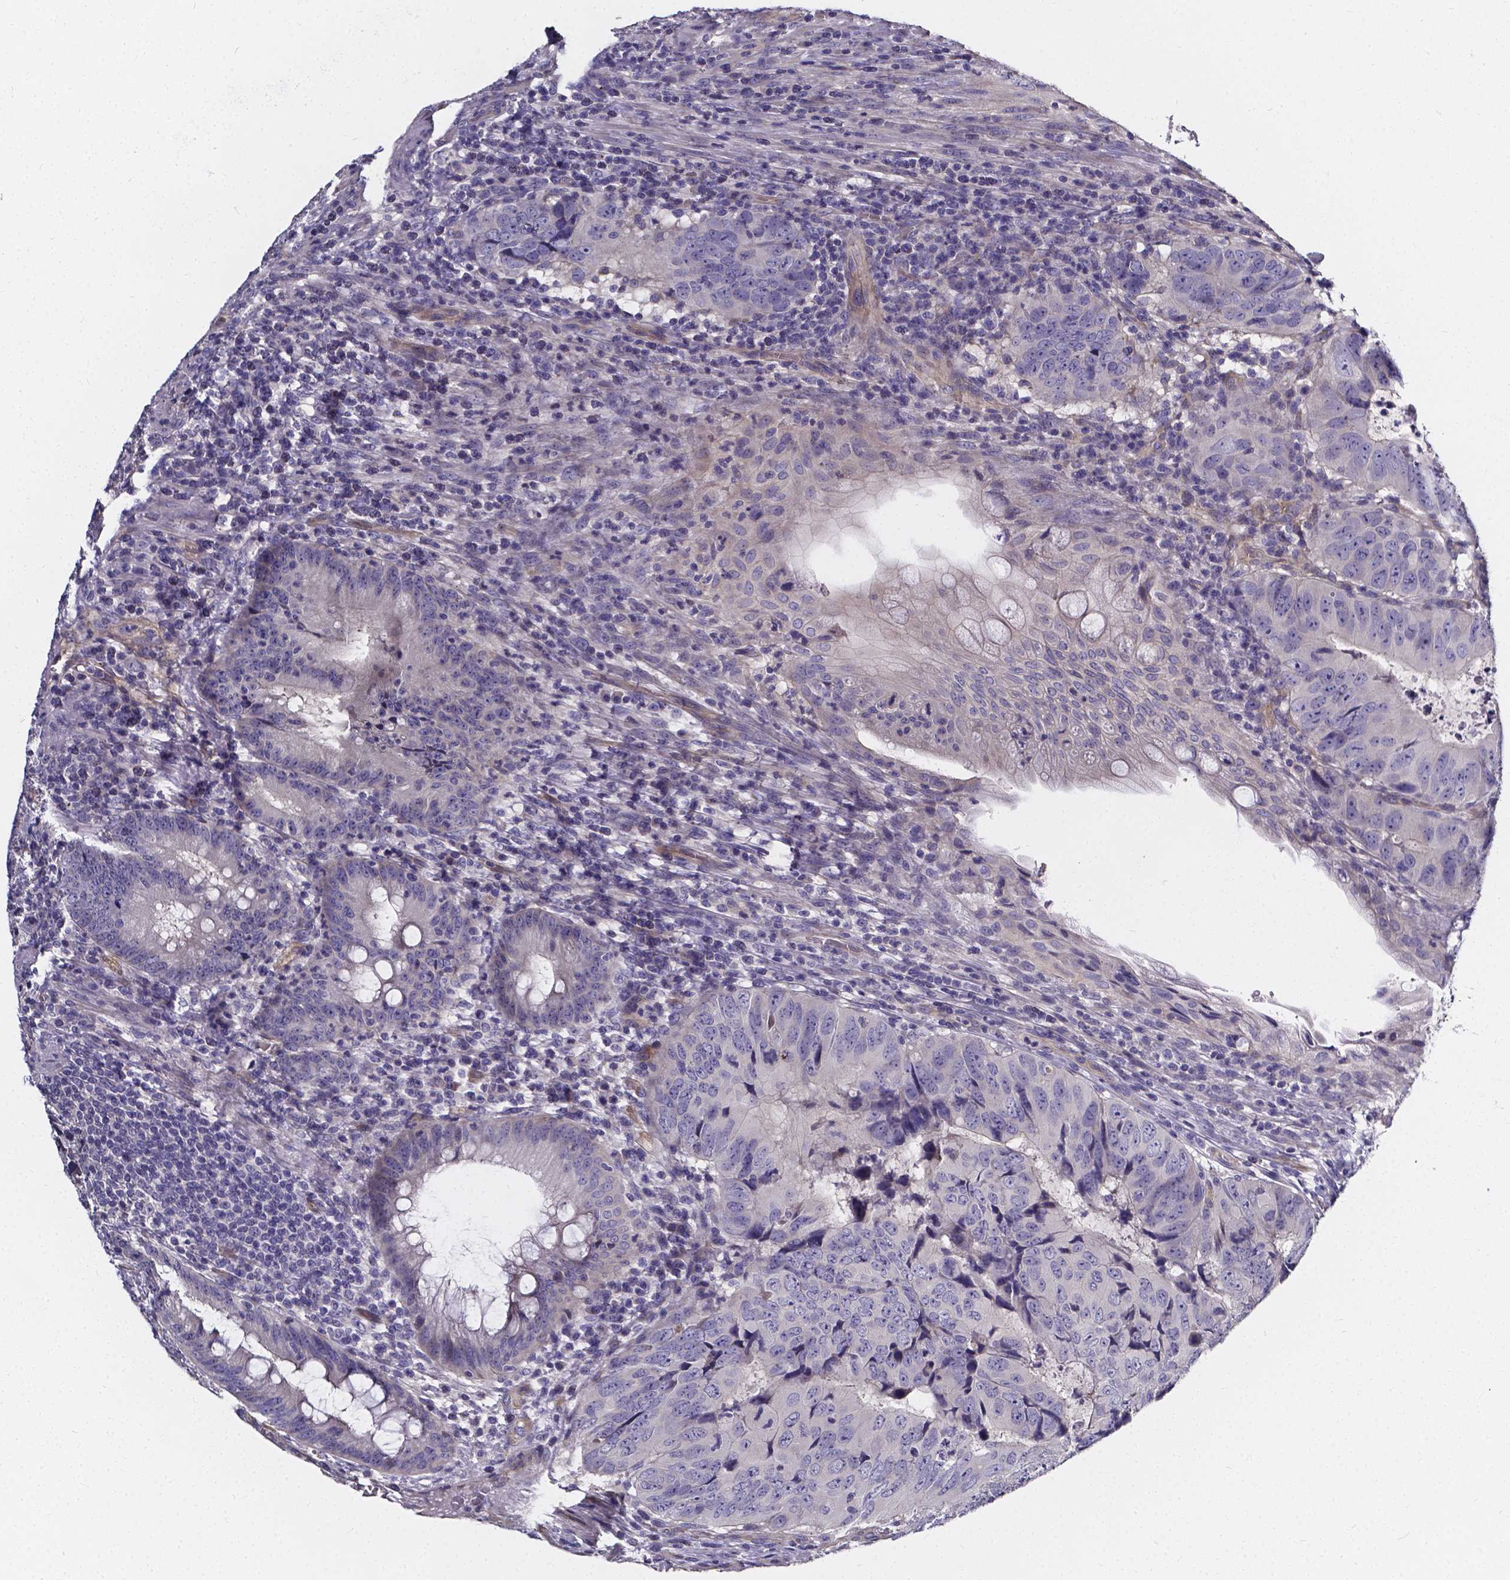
{"staining": {"intensity": "negative", "quantity": "none", "location": "none"}, "tissue": "colorectal cancer", "cell_type": "Tumor cells", "image_type": "cancer", "snomed": [{"axis": "morphology", "description": "Adenocarcinoma, NOS"}, {"axis": "topography", "description": "Colon"}], "caption": "Immunohistochemistry histopathology image of colorectal cancer stained for a protein (brown), which shows no expression in tumor cells.", "gene": "CACNG8", "patient": {"sex": "male", "age": 79}}